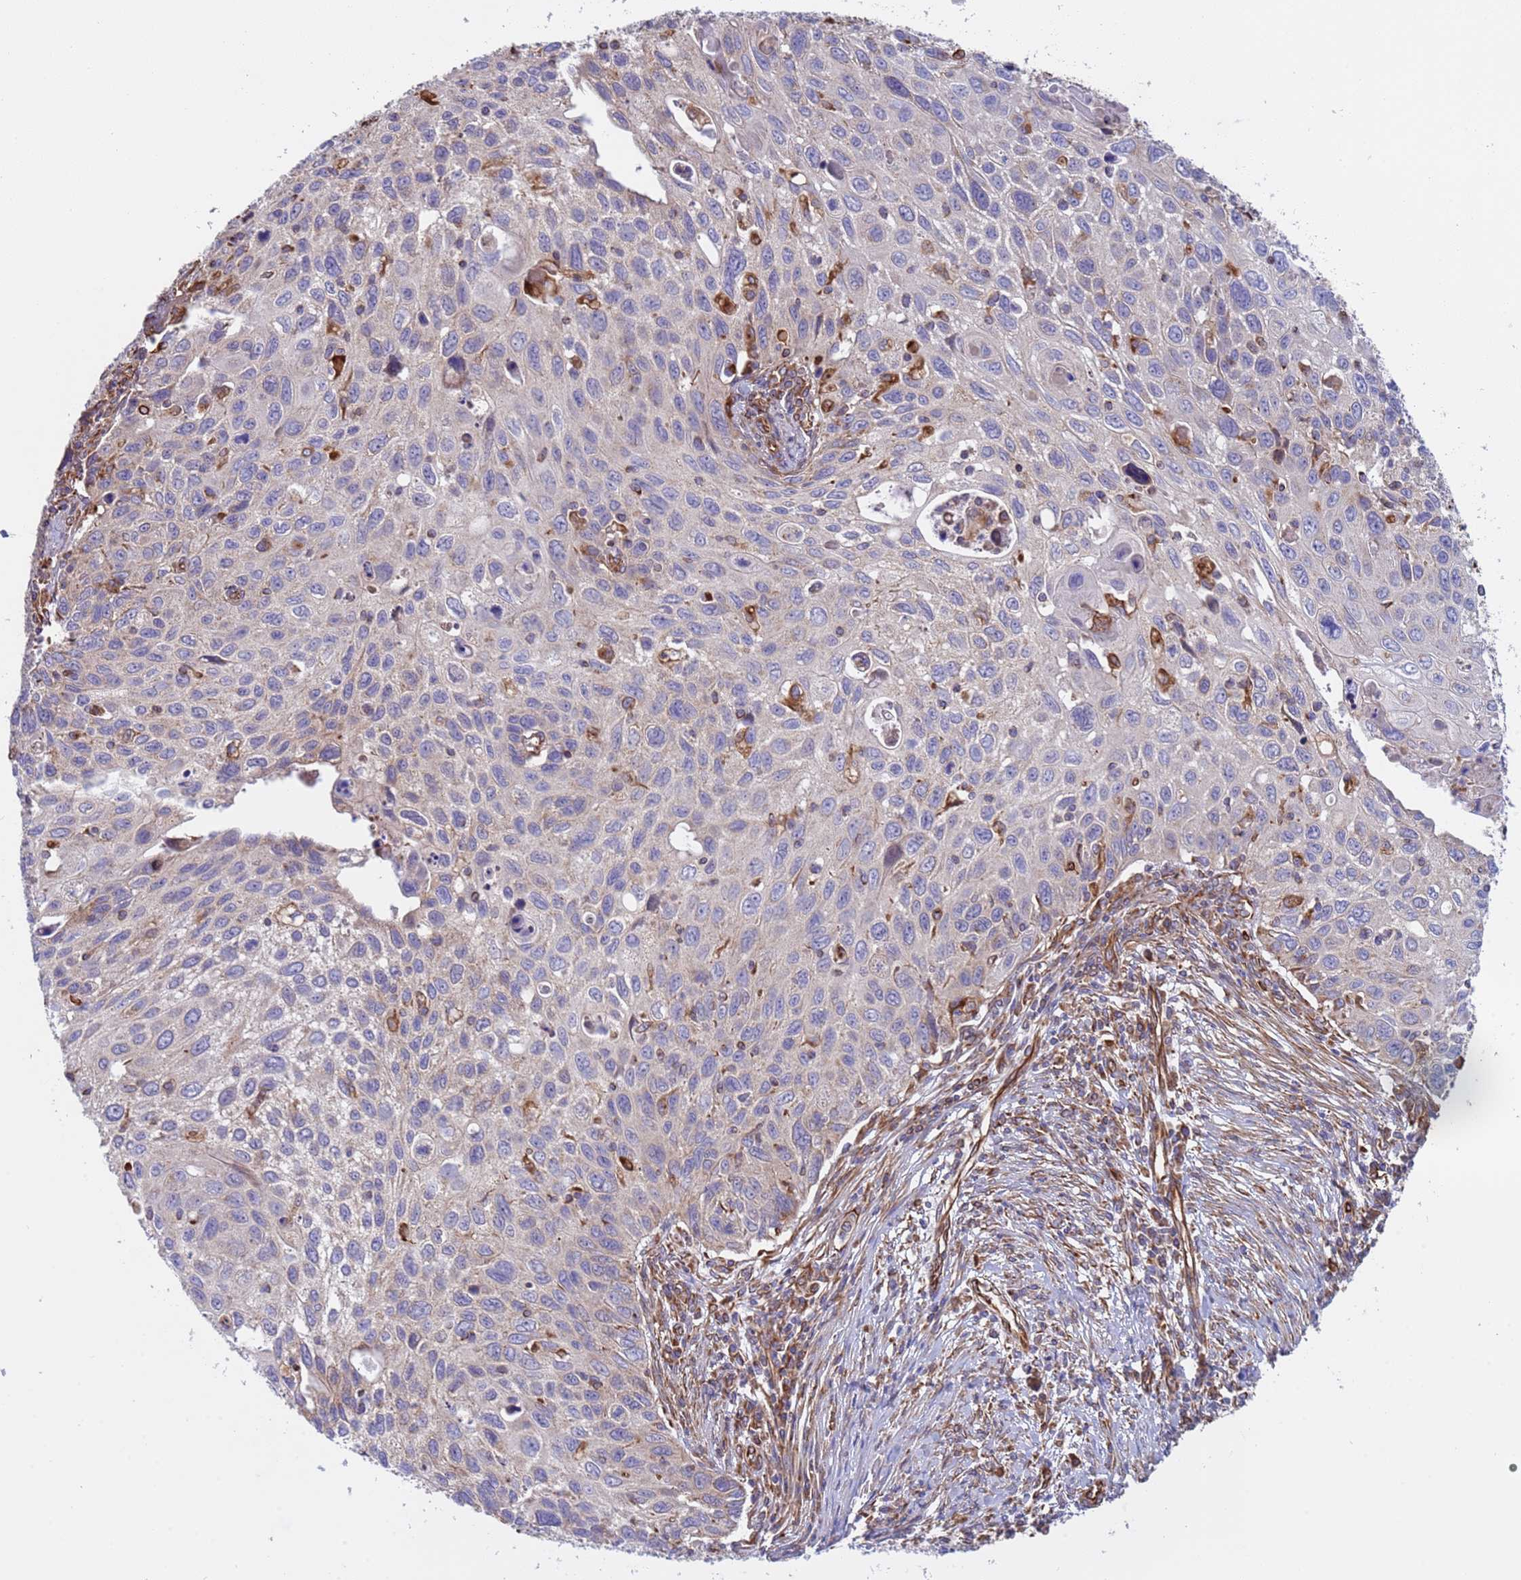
{"staining": {"intensity": "weak", "quantity": "<25%", "location": "cytoplasmic/membranous"}, "tissue": "cervical cancer", "cell_type": "Tumor cells", "image_type": "cancer", "snomed": [{"axis": "morphology", "description": "Squamous cell carcinoma, NOS"}, {"axis": "topography", "description": "Cervix"}], "caption": "Image shows no significant protein staining in tumor cells of cervical cancer (squamous cell carcinoma). (DAB (3,3'-diaminobenzidine) immunohistochemistry (IHC) with hematoxylin counter stain).", "gene": "NUDT12", "patient": {"sex": "female", "age": 70}}